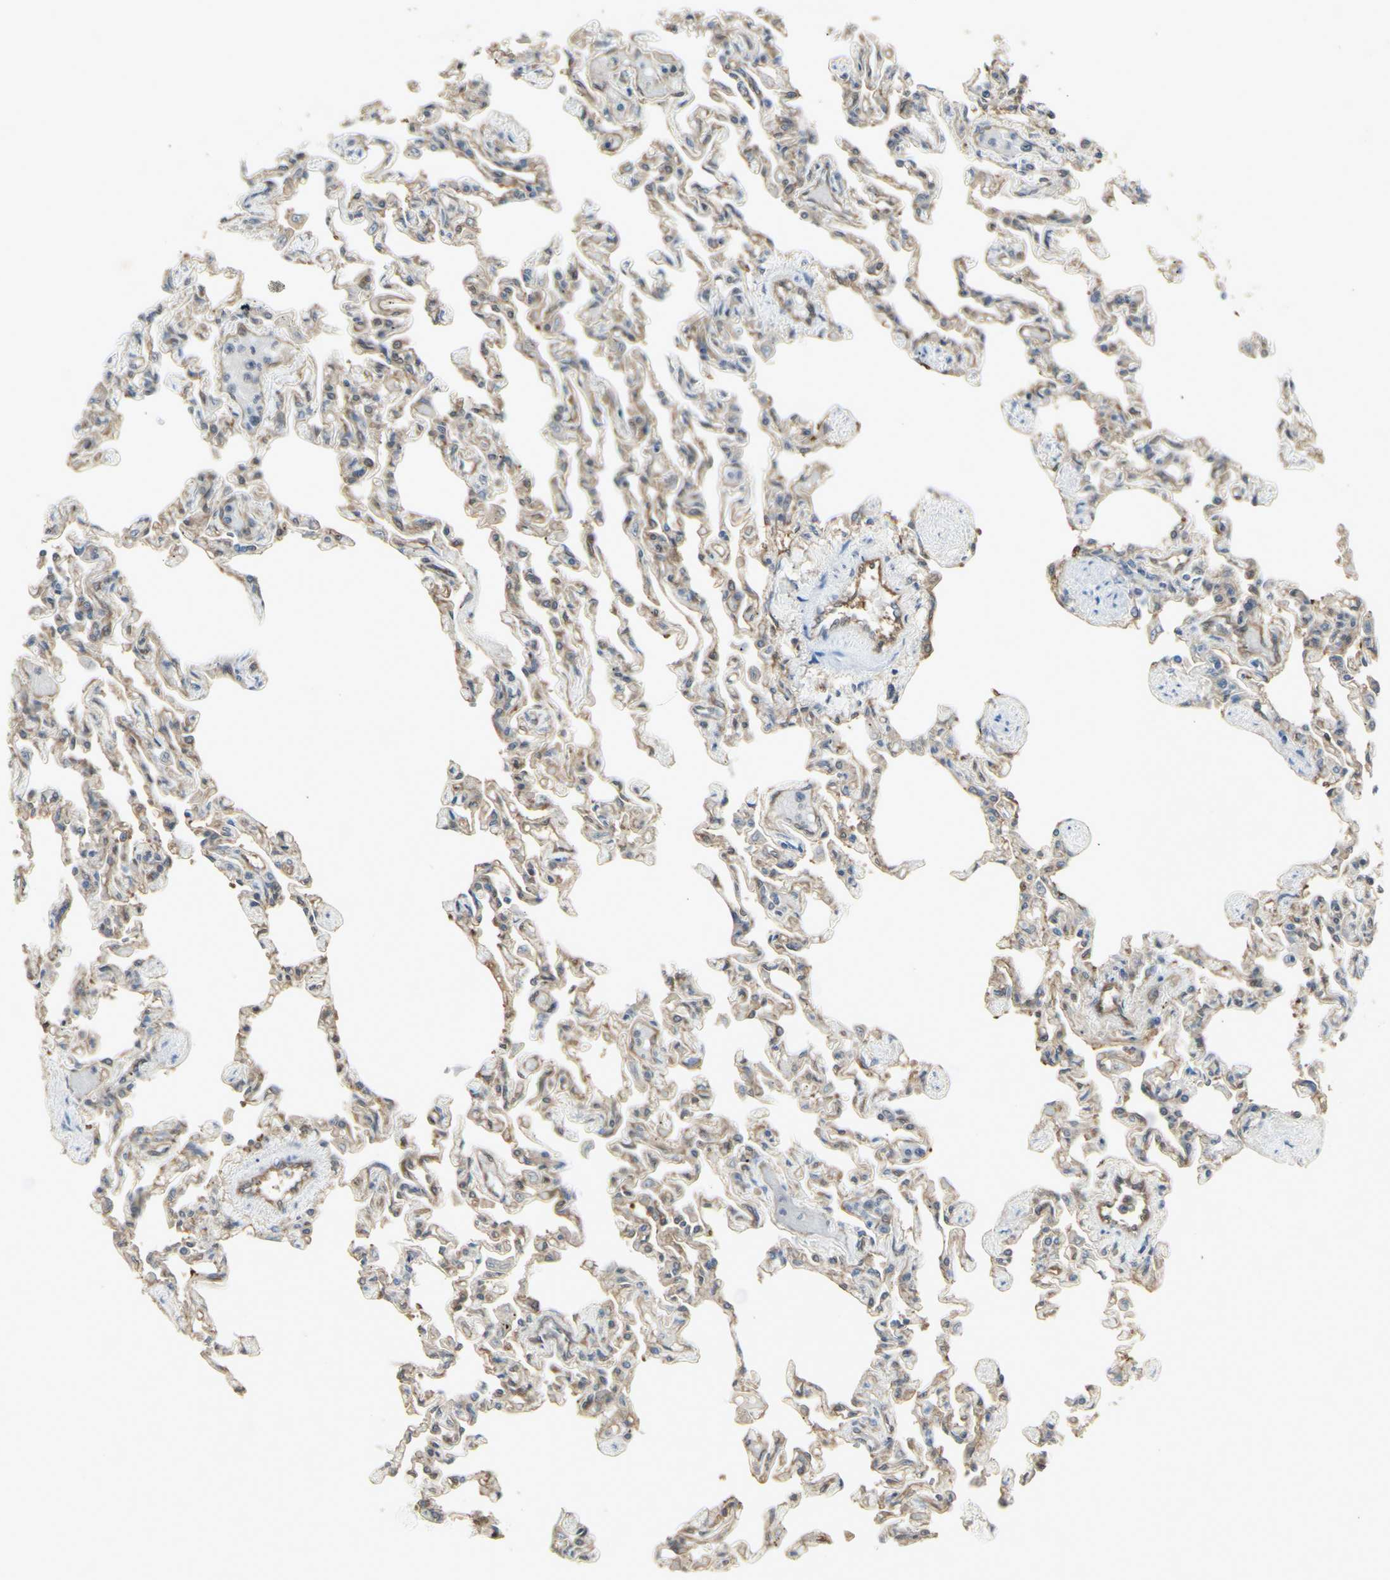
{"staining": {"intensity": "moderate", "quantity": "25%-75%", "location": "cytoplasmic/membranous,nuclear"}, "tissue": "lung", "cell_type": "Alveolar cells", "image_type": "normal", "snomed": [{"axis": "morphology", "description": "Normal tissue, NOS"}, {"axis": "topography", "description": "Lung"}], "caption": "Lung stained with DAB immunohistochemistry (IHC) exhibits medium levels of moderate cytoplasmic/membranous,nuclear staining in approximately 25%-75% of alveolar cells. (brown staining indicates protein expression, while blue staining denotes nuclei).", "gene": "CHURC1", "patient": {"sex": "male", "age": 21}}